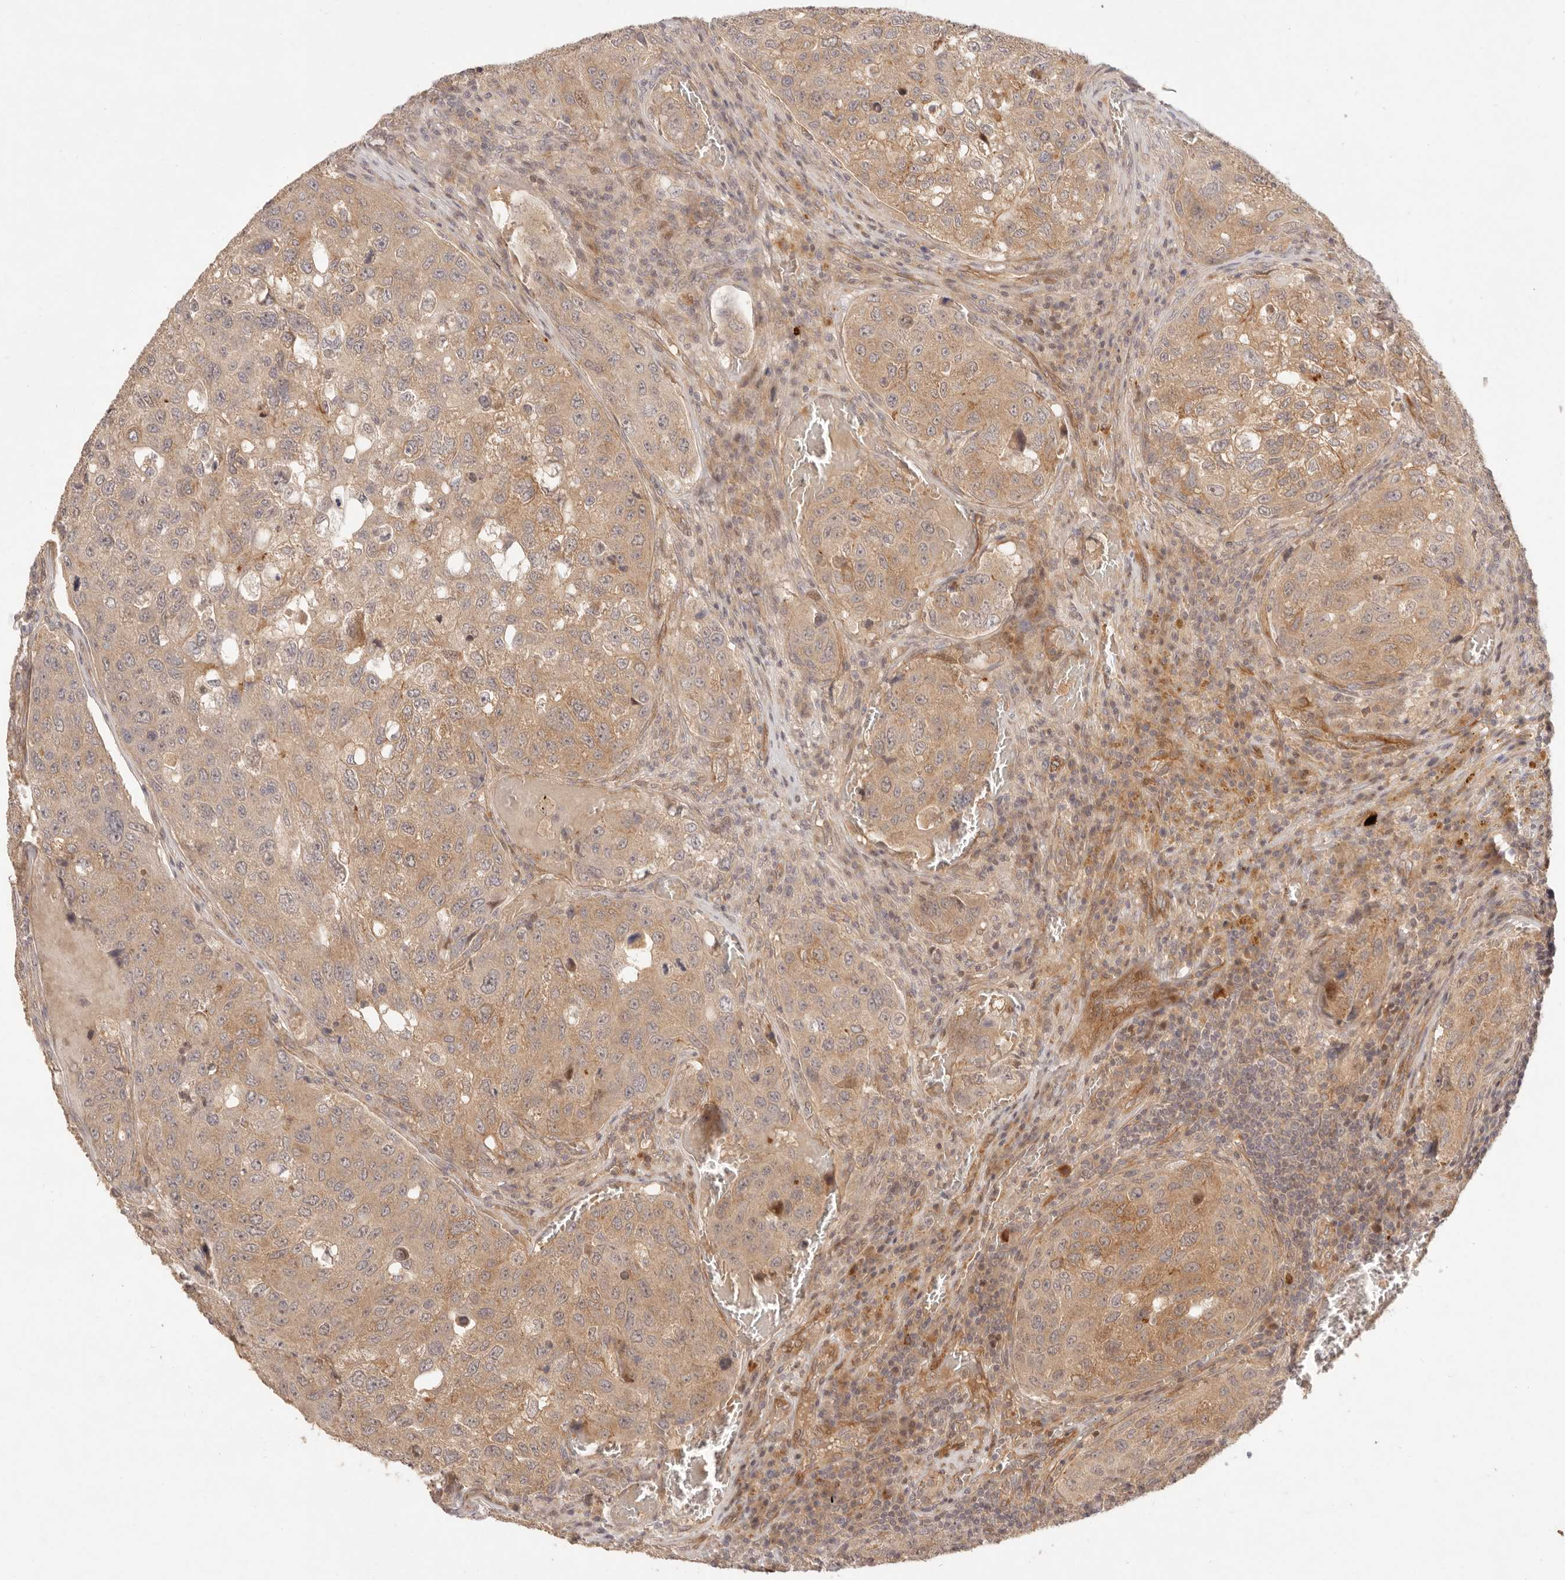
{"staining": {"intensity": "moderate", "quantity": "25%-75%", "location": "cytoplasmic/membranous"}, "tissue": "urothelial cancer", "cell_type": "Tumor cells", "image_type": "cancer", "snomed": [{"axis": "morphology", "description": "Urothelial carcinoma, High grade"}, {"axis": "topography", "description": "Lymph node"}, {"axis": "topography", "description": "Urinary bladder"}], "caption": "Brown immunohistochemical staining in urothelial cancer exhibits moderate cytoplasmic/membranous staining in about 25%-75% of tumor cells.", "gene": "PPP1R3B", "patient": {"sex": "male", "age": 51}}